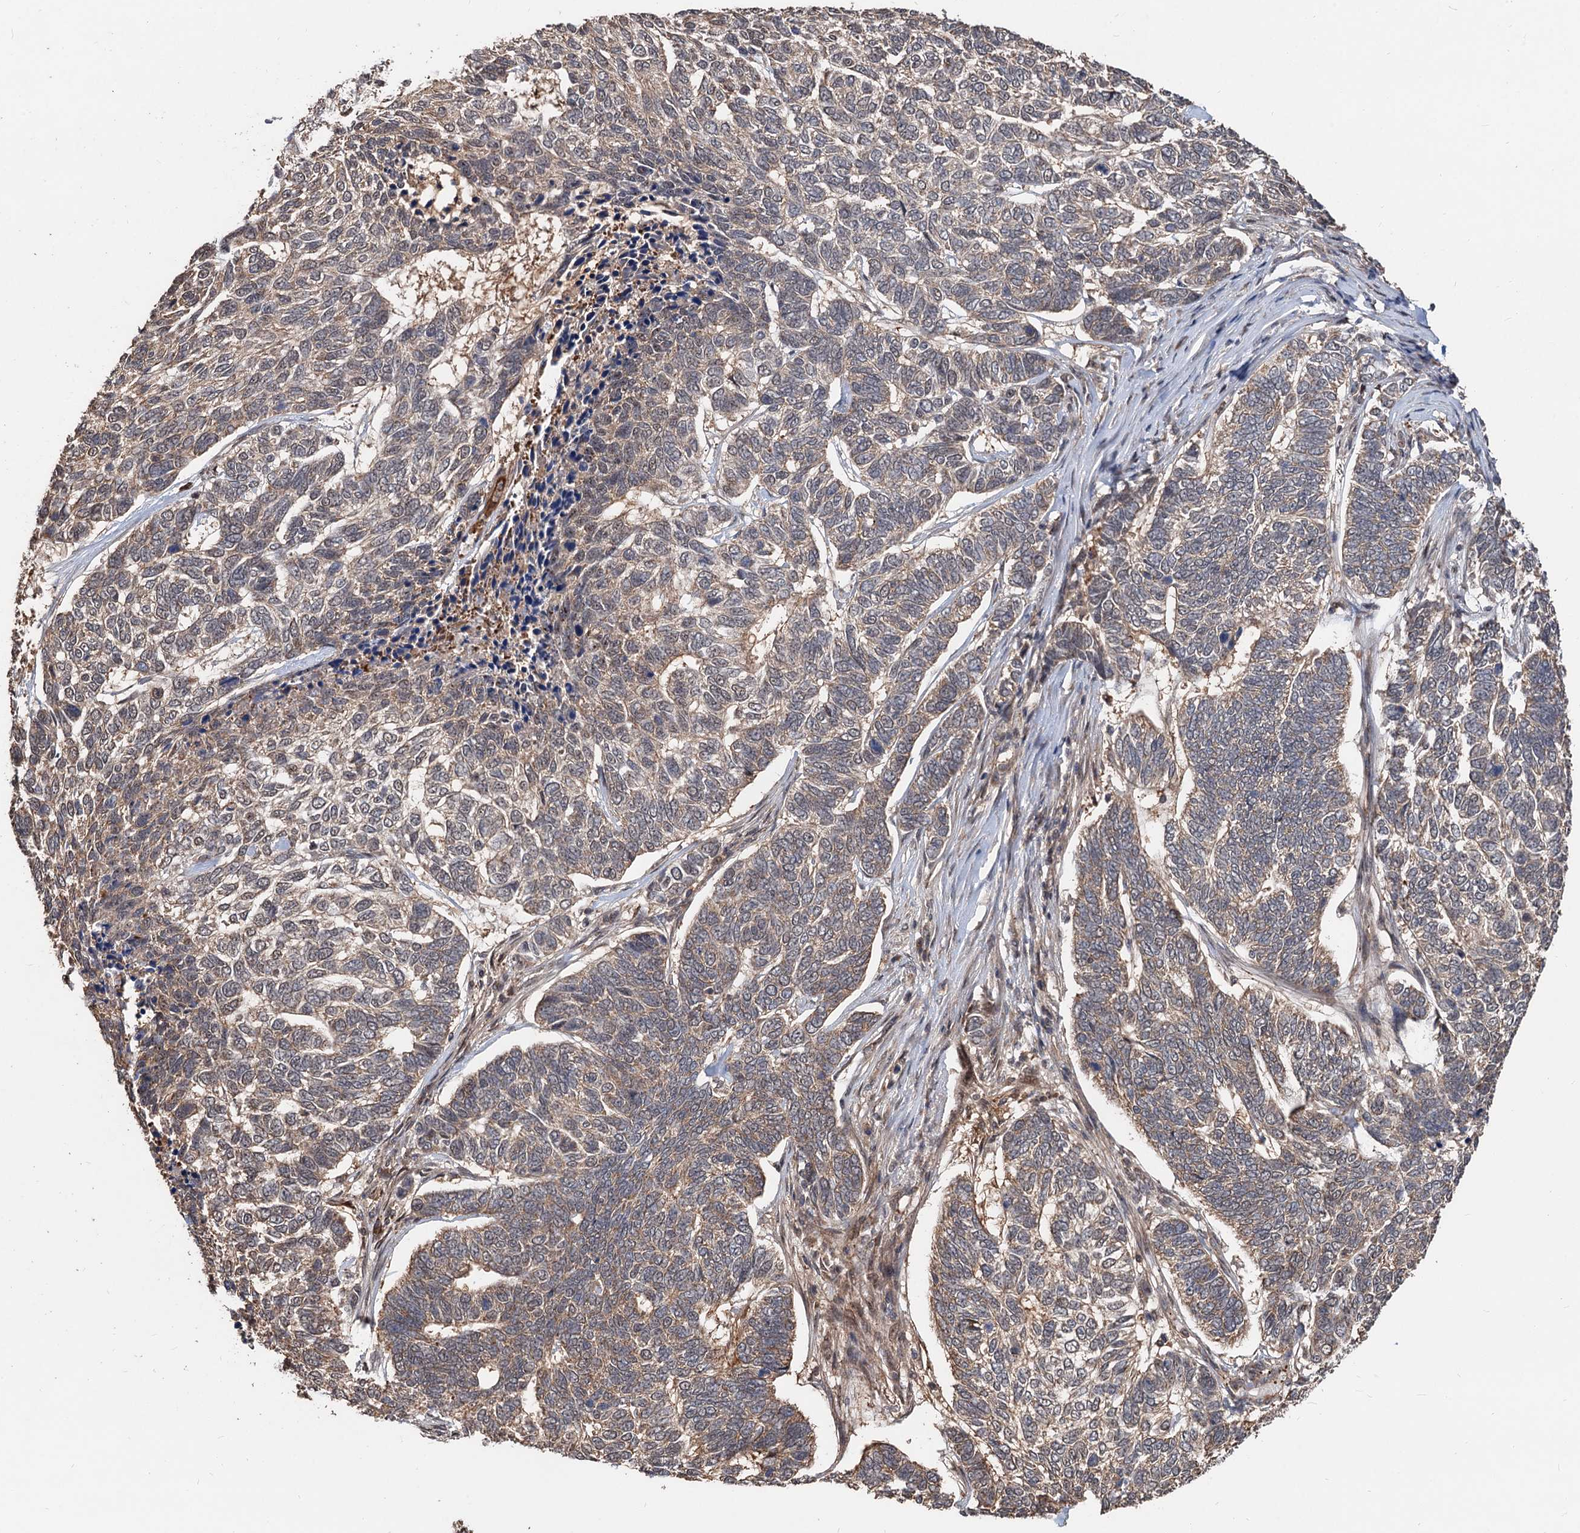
{"staining": {"intensity": "weak", "quantity": "25%-75%", "location": "cytoplasmic/membranous"}, "tissue": "skin cancer", "cell_type": "Tumor cells", "image_type": "cancer", "snomed": [{"axis": "morphology", "description": "Basal cell carcinoma"}, {"axis": "topography", "description": "Skin"}], "caption": "Immunohistochemical staining of human basal cell carcinoma (skin) exhibits low levels of weak cytoplasmic/membranous protein staining in approximately 25%-75% of tumor cells.", "gene": "DEXI", "patient": {"sex": "female", "age": 65}}